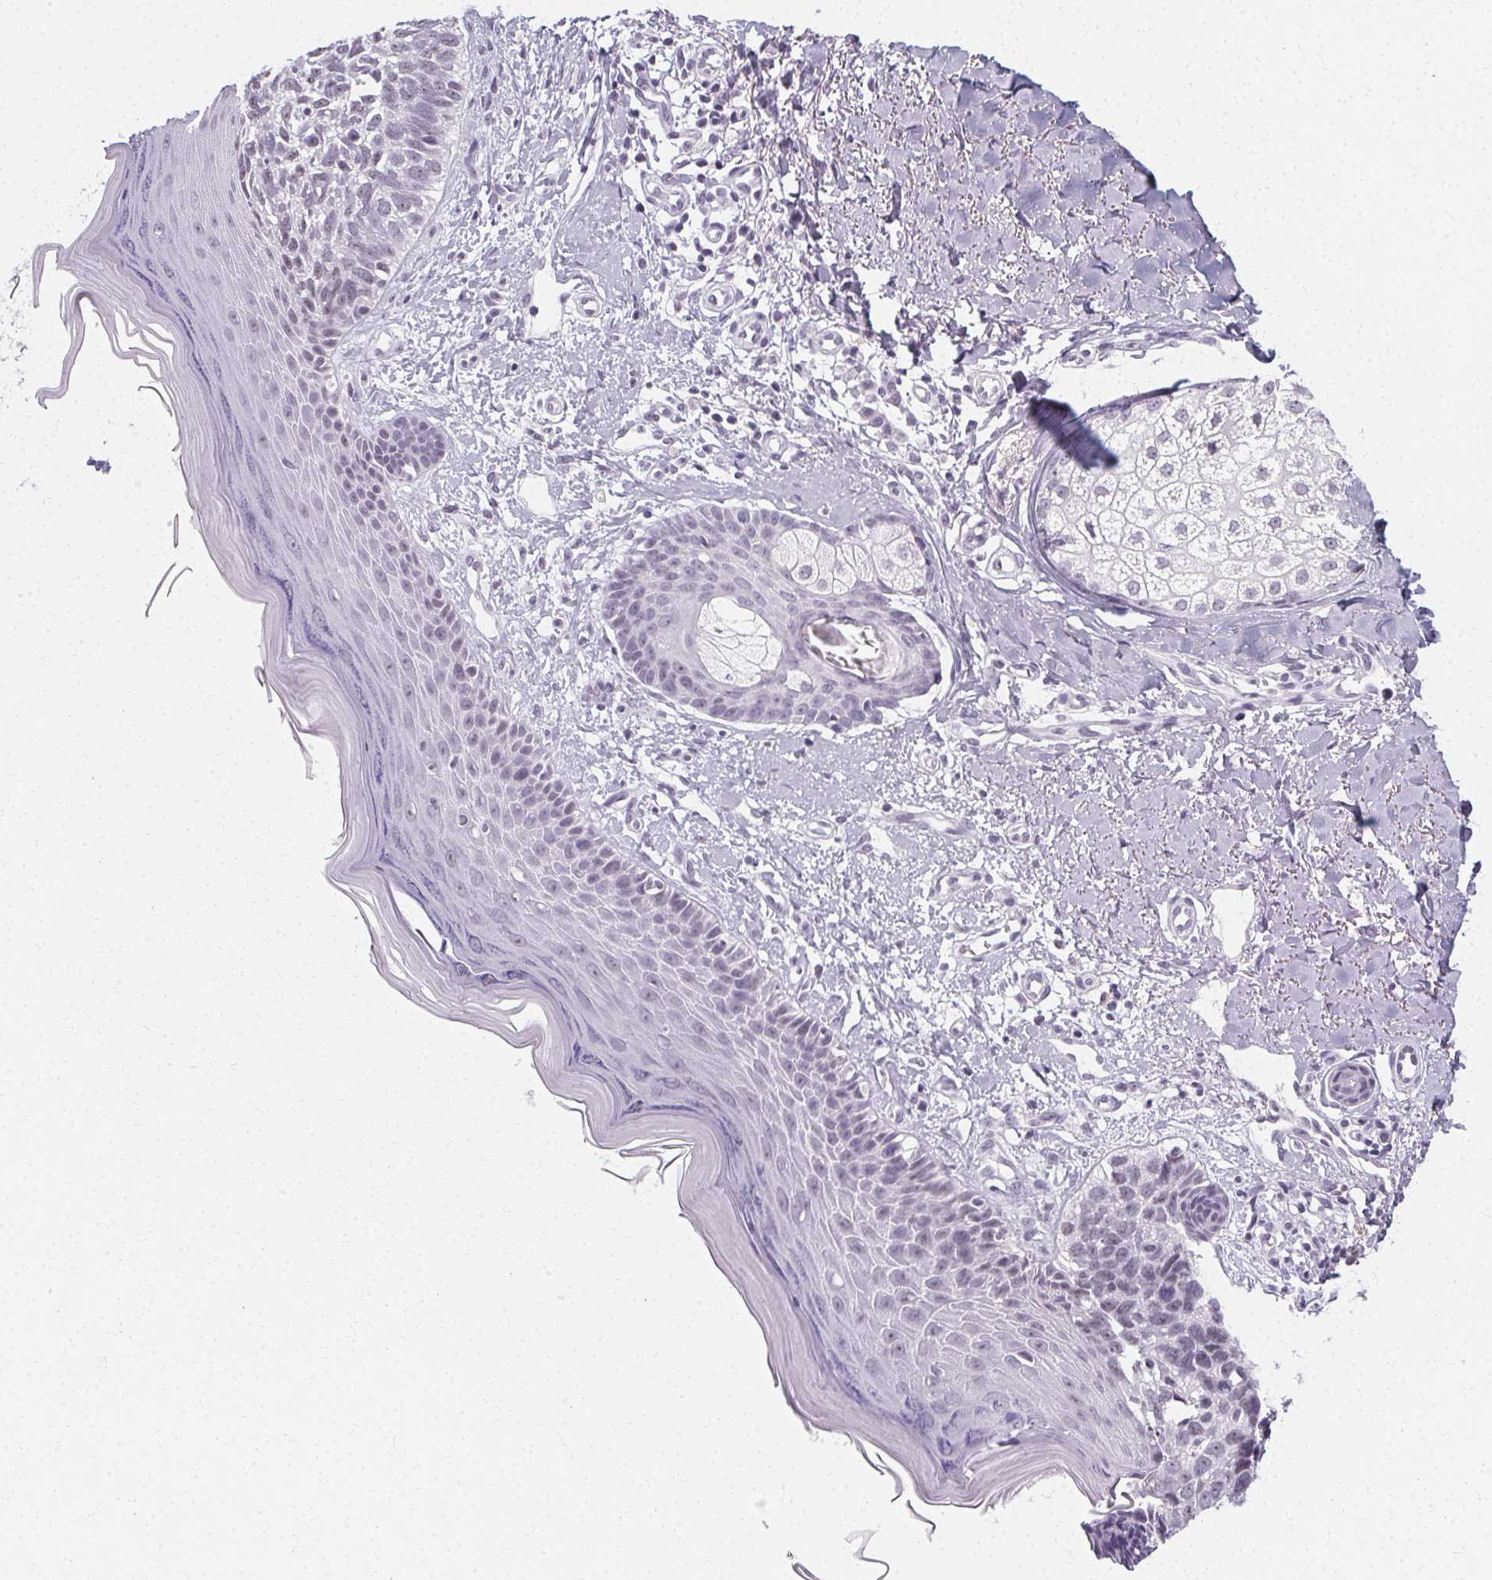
{"staining": {"intensity": "negative", "quantity": "none", "location": "none"}, "tissue": "skin cancer", "cell_type": "Tumor cells", "image_type": "cancer", "snomed": [{"axis": "morphology", "description": "Basal cell carcinoma"}, {"axis": "topography", "description": "Skin"}], "caption": "Human basal cell carcinoma (skin) stained for a protein using immunohistochemistry (IHC) displays no positivity in tumor cells.", "gene": "SYNPR", "patient": {"sex": "female", "age": 45}}